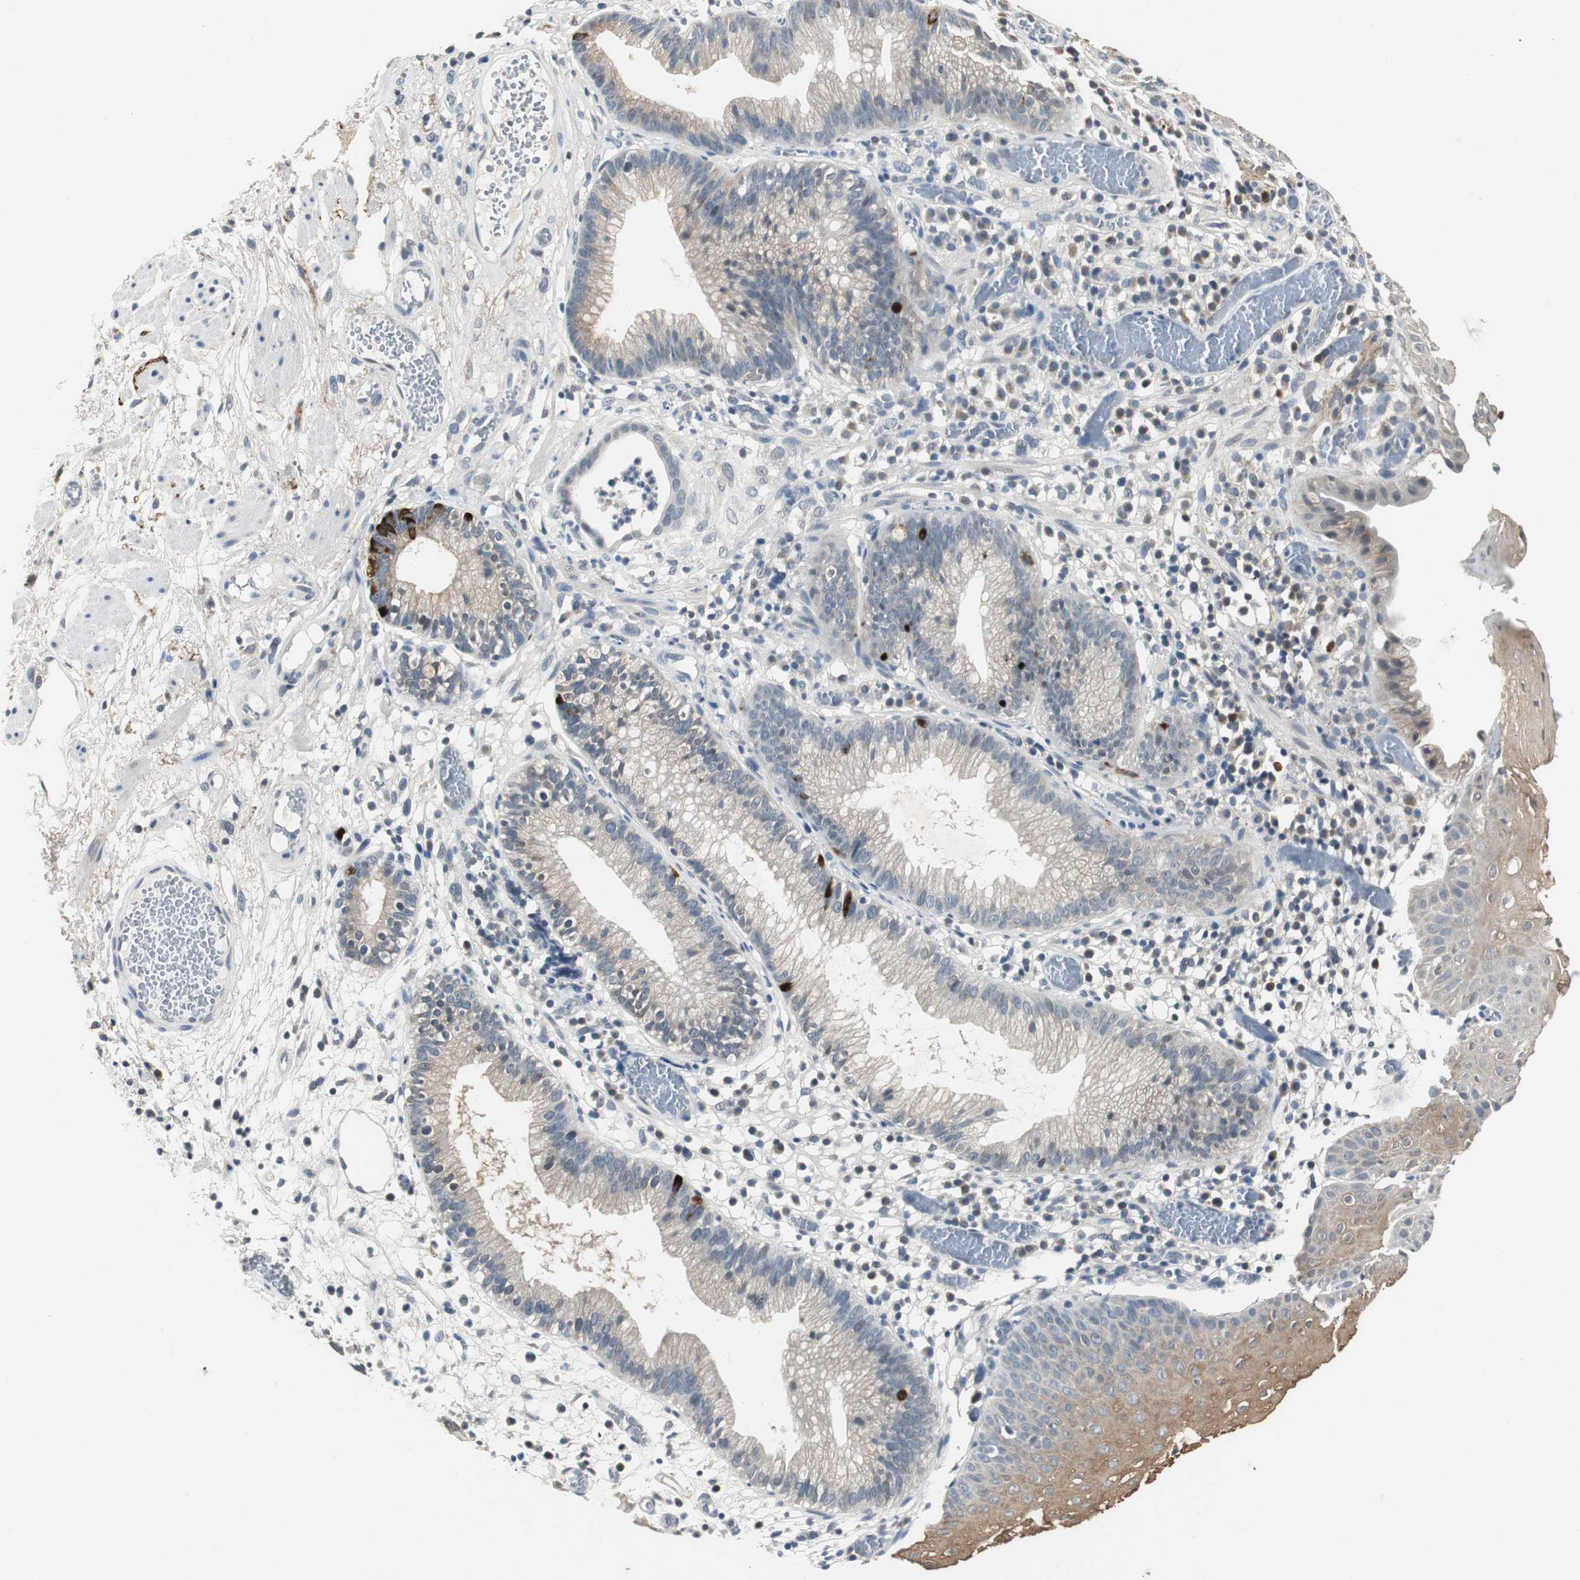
{"staining": {"intensity": "weak", "quantity": "25%-75%", "location": "cytoplasmic/membranous"}, "tissue": "skin", "cell_type": "Epidermal cells", "image_type": "normal", "snomed": [{"axis": "morphology", "description": "Normal tissue, NOS"}, {"axis": "morphology", "description": "Hemorrhoids"}, {"axis": "morphology", "description": "Inflammation, NOS"}, {"axis": "topography", "description": "Anal"}], "caption": "Immunohistochemistry histopathology image of unremarkable skin stained for a protein (brown), which demonstrates low levels of weak cytoplasmic/membranous expression in approximately 25%-75% of epidermal cells.", "gene": "PTPRN2", "patient": {"sex": "male", "age": 60}}